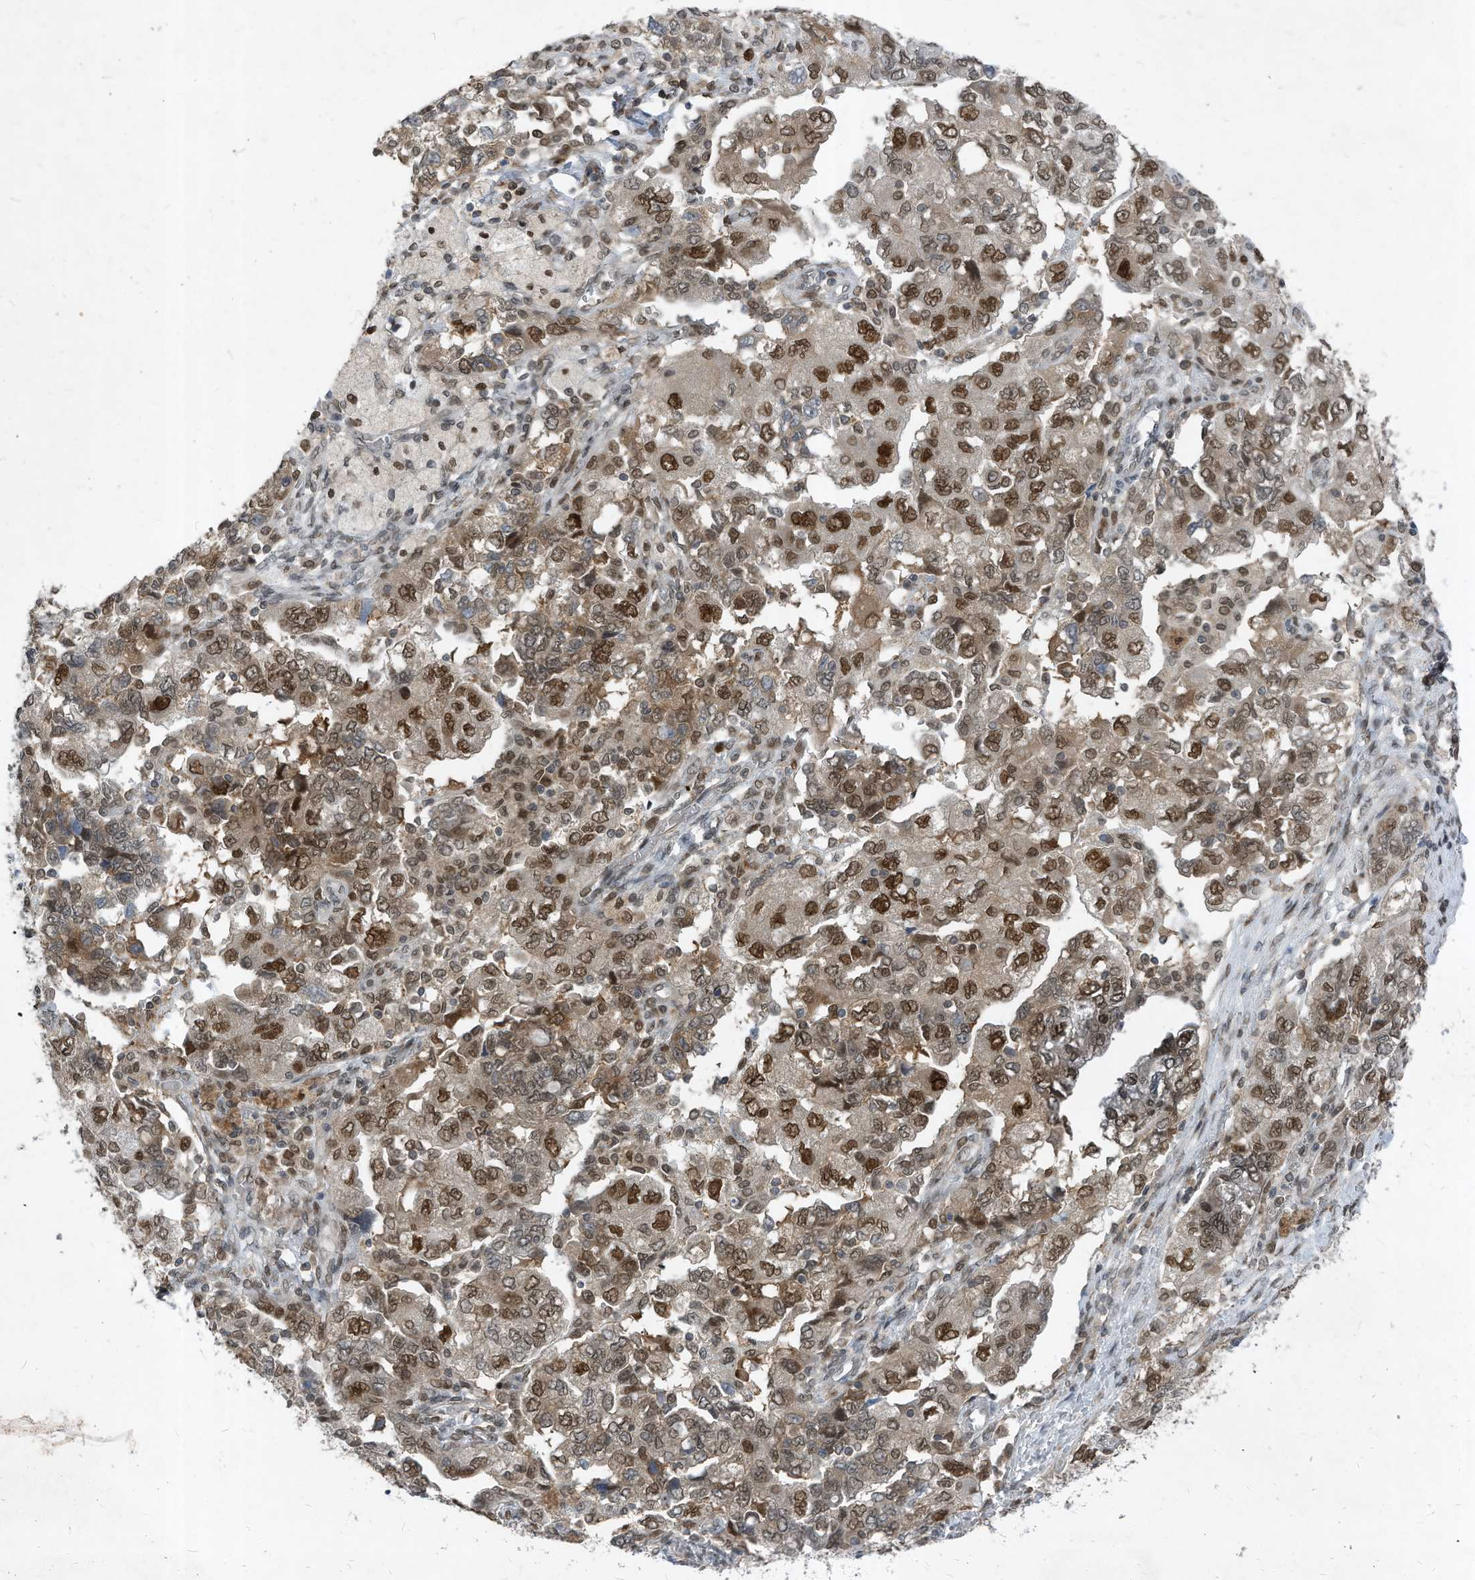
{"staining": {"intensity": "moderate", "quantity": ">75%", "location": "nuclear"}, "tissue": "ovarian cancer", "cell_type": "Tumor cells", "image_type": "cancer", "snomed": [{"axis": "morphology", "description": "Carcinoma, NOS"}, {"axis": "morphology", "description": "Cystadenocarcinoma, serous, NOS"}, {"axis": "topography", "description": "Ovary"}], "caption": "Immunohistochemistry (IHC) image of neoplastic tissue: serous cystadenocarcinoma (ovarian) stained using immunohistochemistry reveals medium levels of moderate protein expression localized specifically in the nuclear of tumor cells, appearing as a nuclear brown color.", "gene": "KPNB1", "patient": {"sex": "female", "age": 69}}